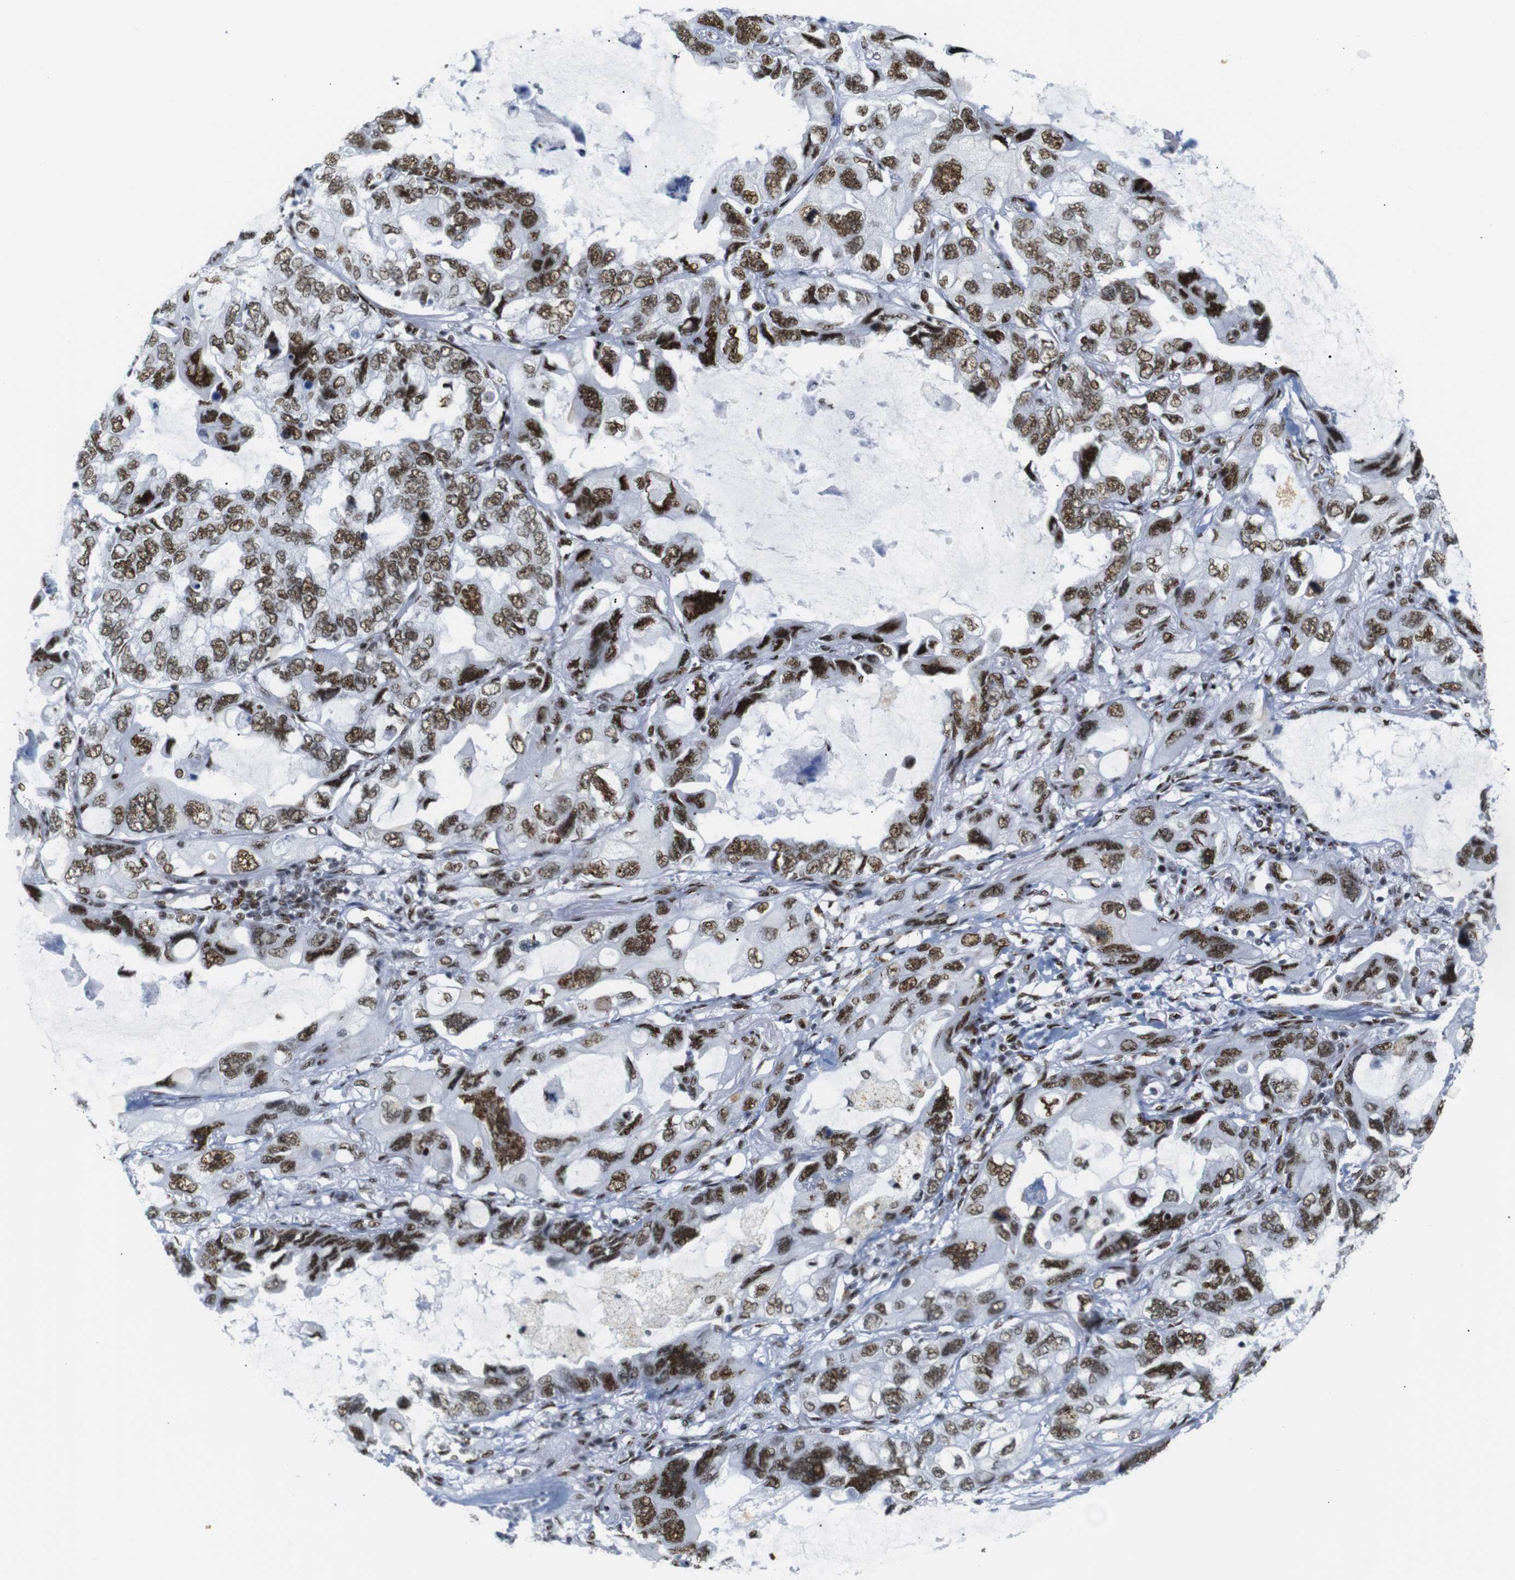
{"staining": {"intensity": "strong", "quantity": ">75%", "location": "nuclear"}, "tissue": "lung cancer", "cell_type": "Tumor cells", "image_type": "cancer", "snomed": [{"axis": "morphology", "description": "Squamous cell carcinoma, NOS"}, {"axis": "topography", "description": "Lung"}], "caption": "Lung squamous cell carcinoma stained with a brown dye shows strong nuclear positive positivity in approximately >75% of tumor cells.", "gene": "TRA2B", "patient": {"sex": "female", "age": 73}}